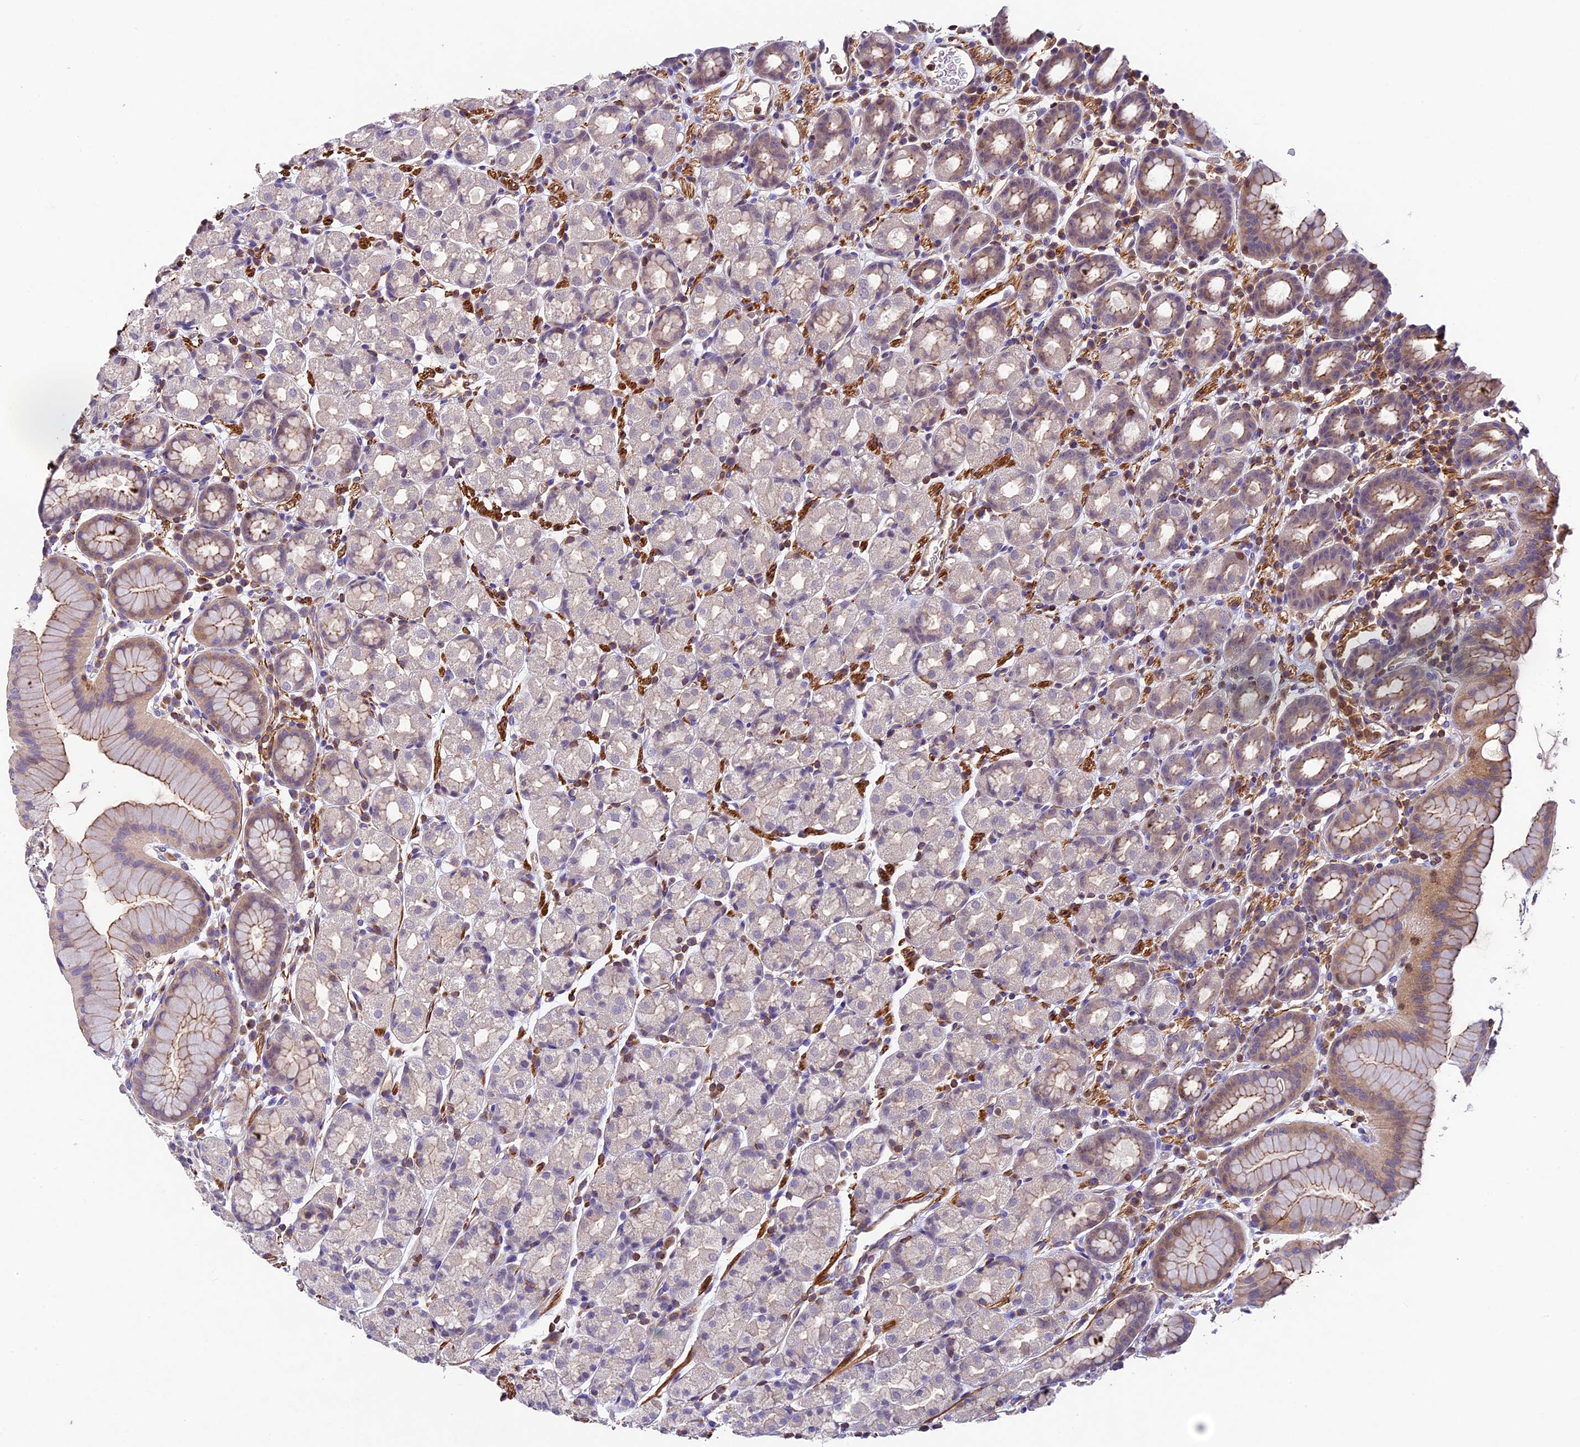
{"staining": {"intensity": "weak", "quantity": "25%-75%", "location": "cytoplasmic/membranous"}, "tissue": "stomach", "cell_type": "Glandular cells", "image_type": "normal", "snomed": [{"axis": "morphology", "description": "Normal tissue, NOS"}, {"axis": "topography", "description": "Stomach, upper"}, {"axis": "topography", "description": "Stomach, lower"}, {"axis": "topography", "description": "Small intestine"}], "caption": "Protein expression analysis of unremarkable human stomach reveals weak cytoplasmic/membranous staining in approximately 25%-75% of glandular cells. The protein is stained brown, and the nuclei are stained in blue (DAB (3,3'-diaminobenzidine) IHC with brightfield microscopy, high magnification).", "gene": "TBC1D1", "patient": {"sex": "male", "age": 68}}